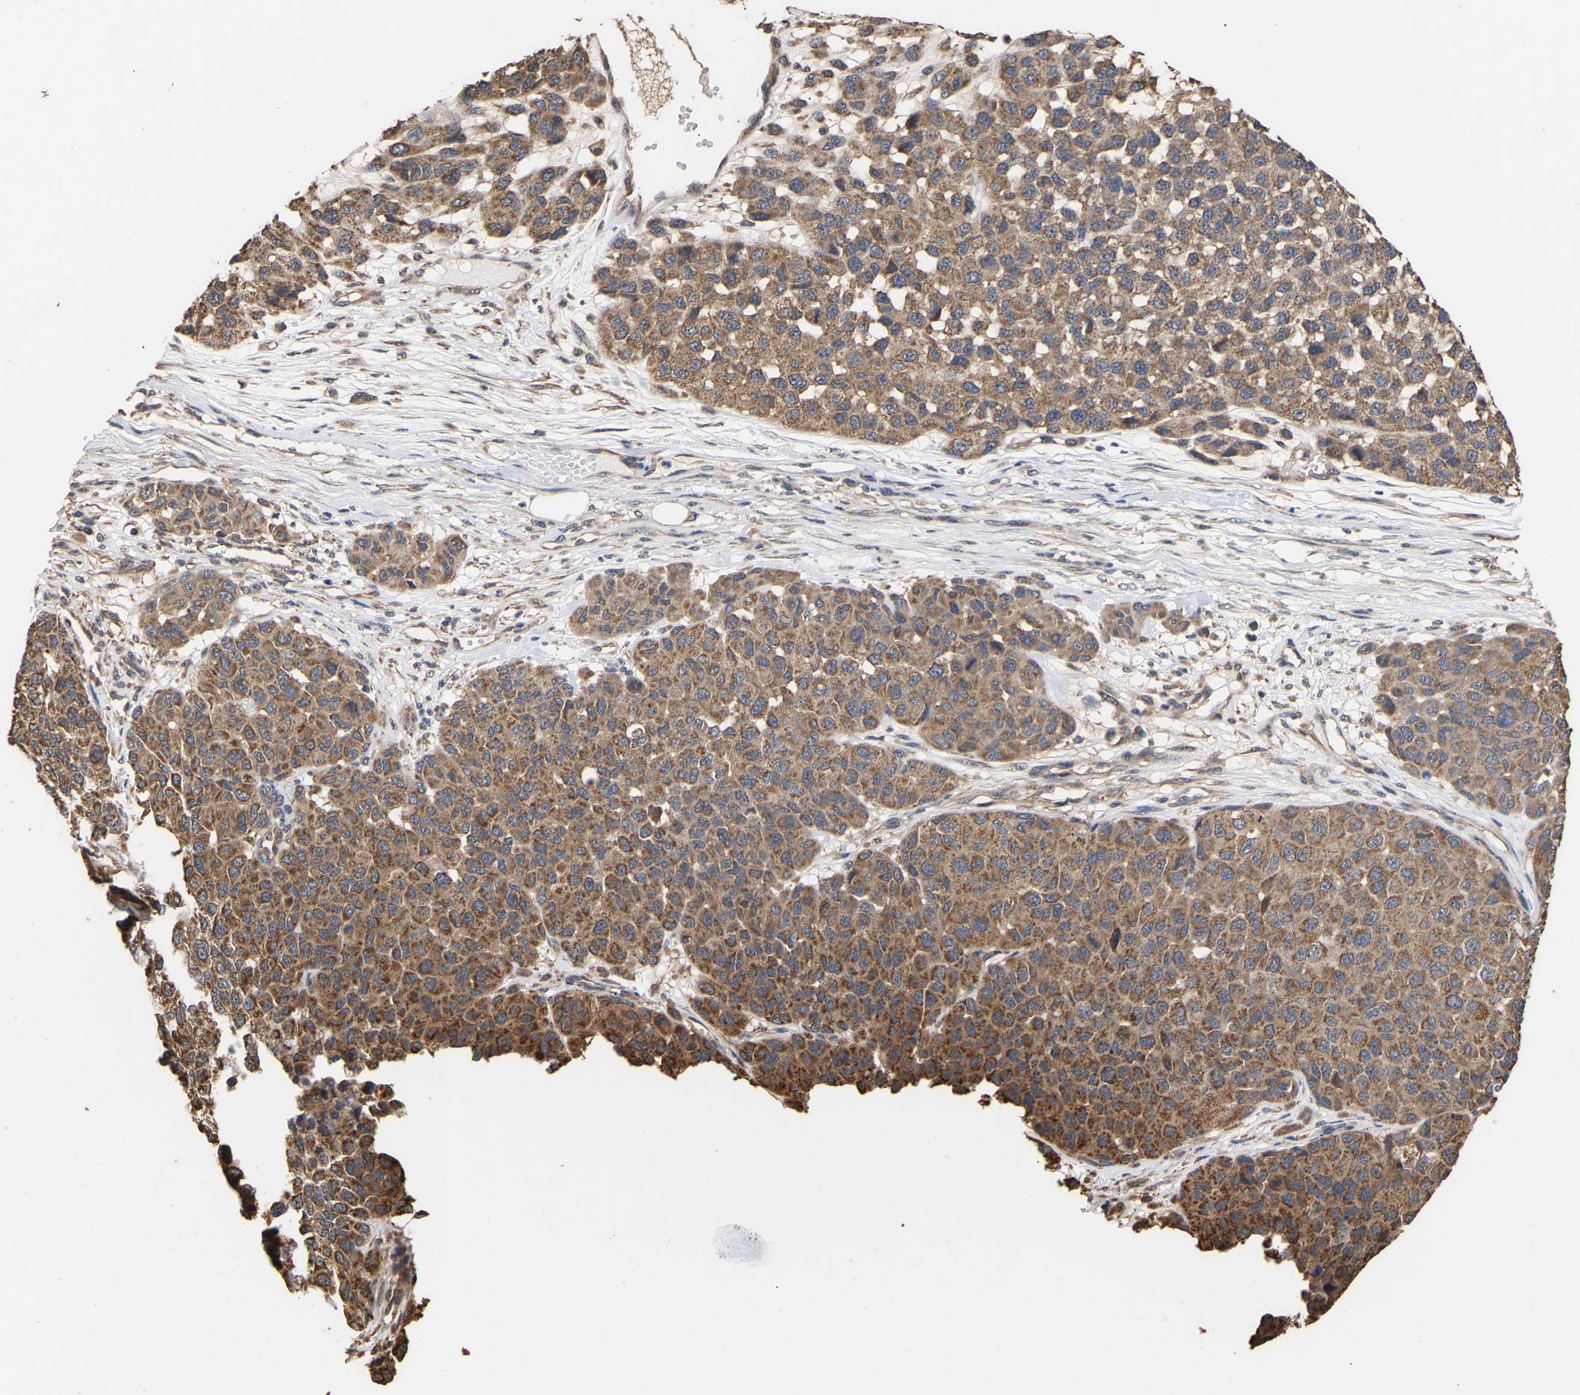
{"staining": {"intensity": "moderate", "quantity": ">75%", "location": "cytoplasmic/membranous"}, "tissue": "melanoma", "cell_type": "Tumor cells", "image_type": "cancer", "snomed": [{"axis": "morphology", "description": "Malignant melanoma, NOS"}, {"axis": "topography", "description": "Skin"}], "caption": "Protein staining of melanoma tissue exhibits moderate cytoplasmic/membranous staining in approximately >75% of tumor cells.", "gene": "ZNF26", "patient": {"sex": "male", "age": 62}}